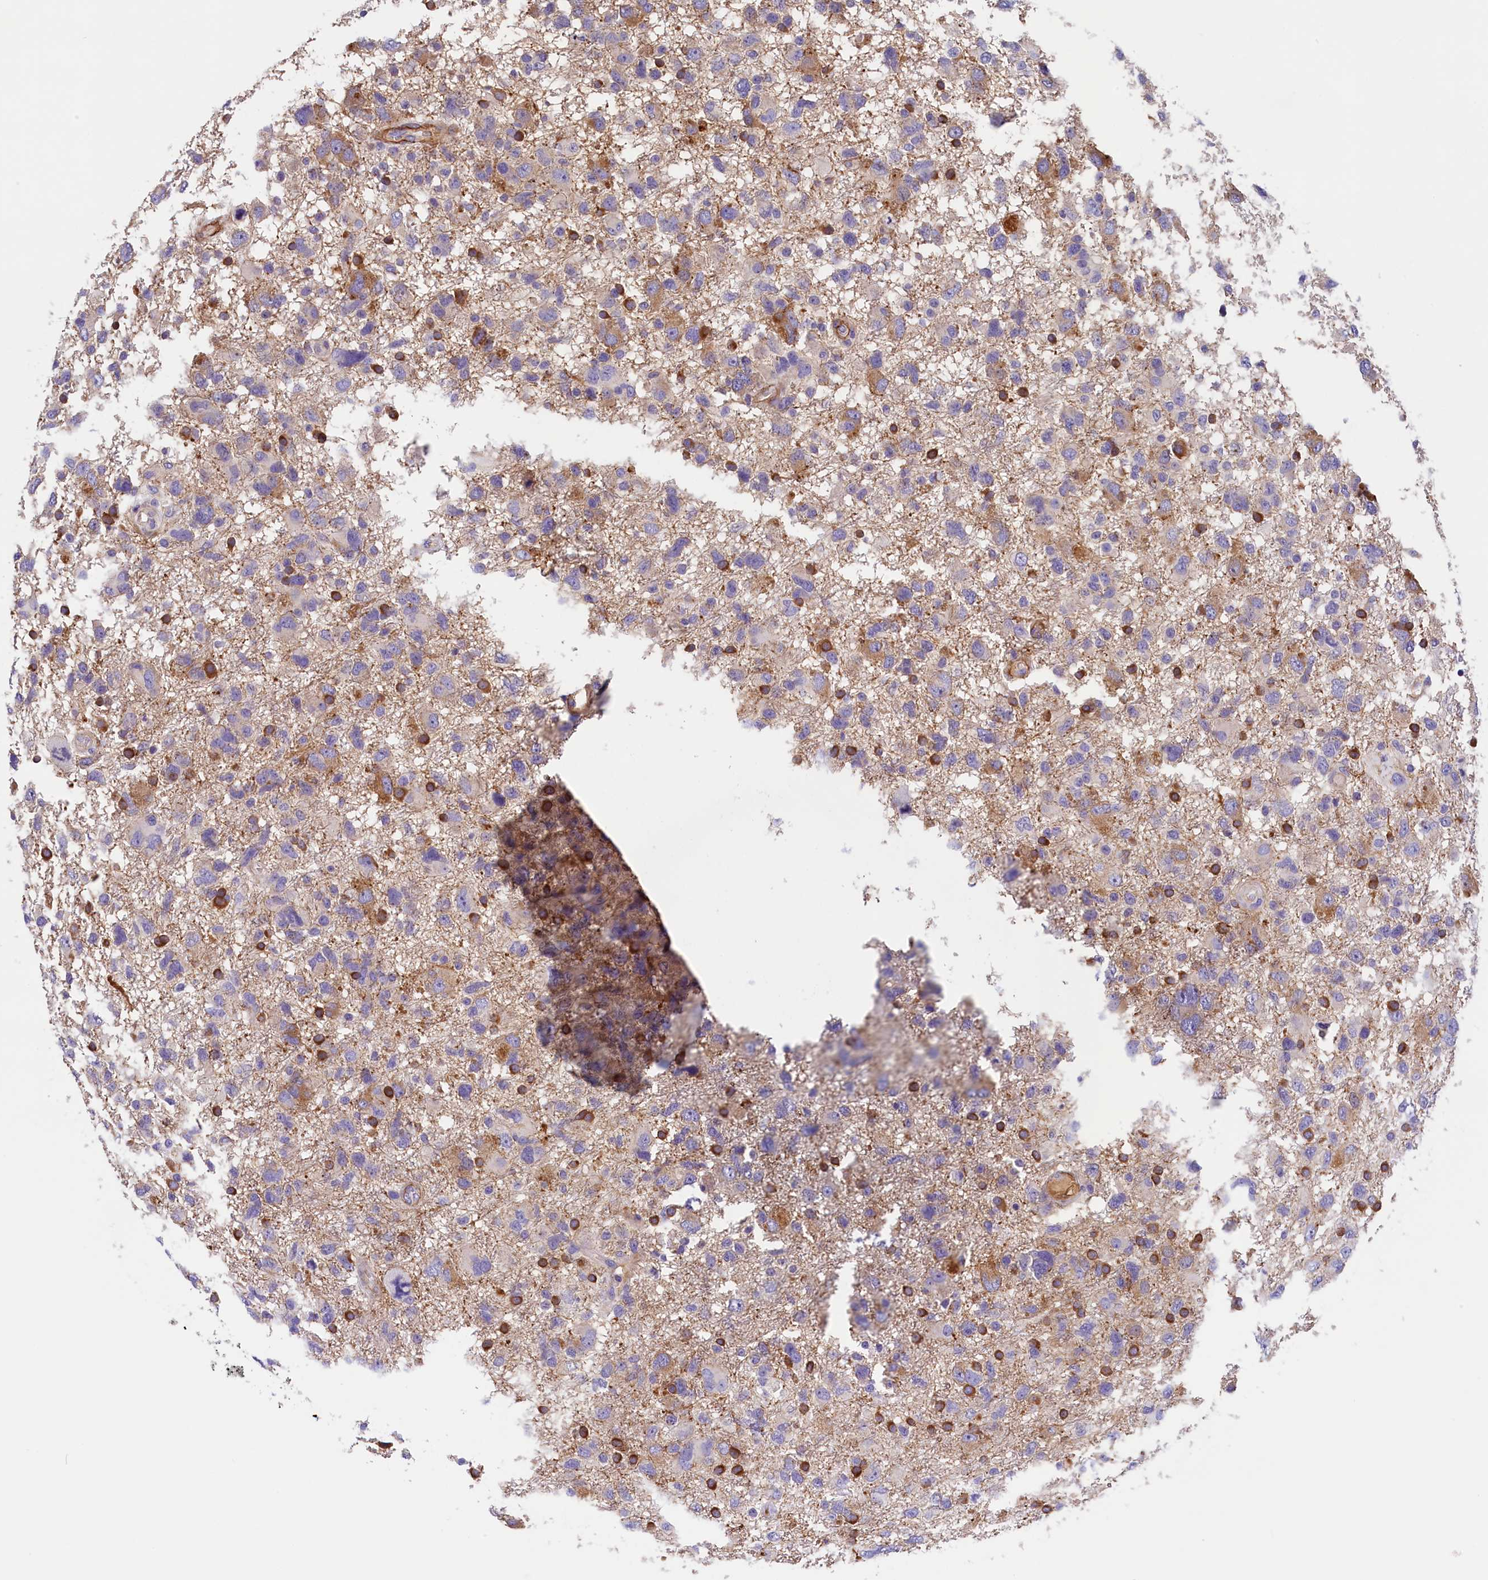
{"staining": {"intensity": "moderate", "quantity": "<25%", "location": "cytoplasmic/membranous"}, "tissue": "glioma", "cell_type": "Tumor cells", "image_type": "cancer", "snomed": [{"axis": "morphology", "description": "Glioma, malignant, High grade"}, {"axis": "topography", "description": "Brain"}], "caption": "Moderate cytoplasmic/membranous protein staining is identified in about <25% of tumor cells in glioma.", "gene": "BCL2L13", "patient": {"sex": "male", "age": 61}}